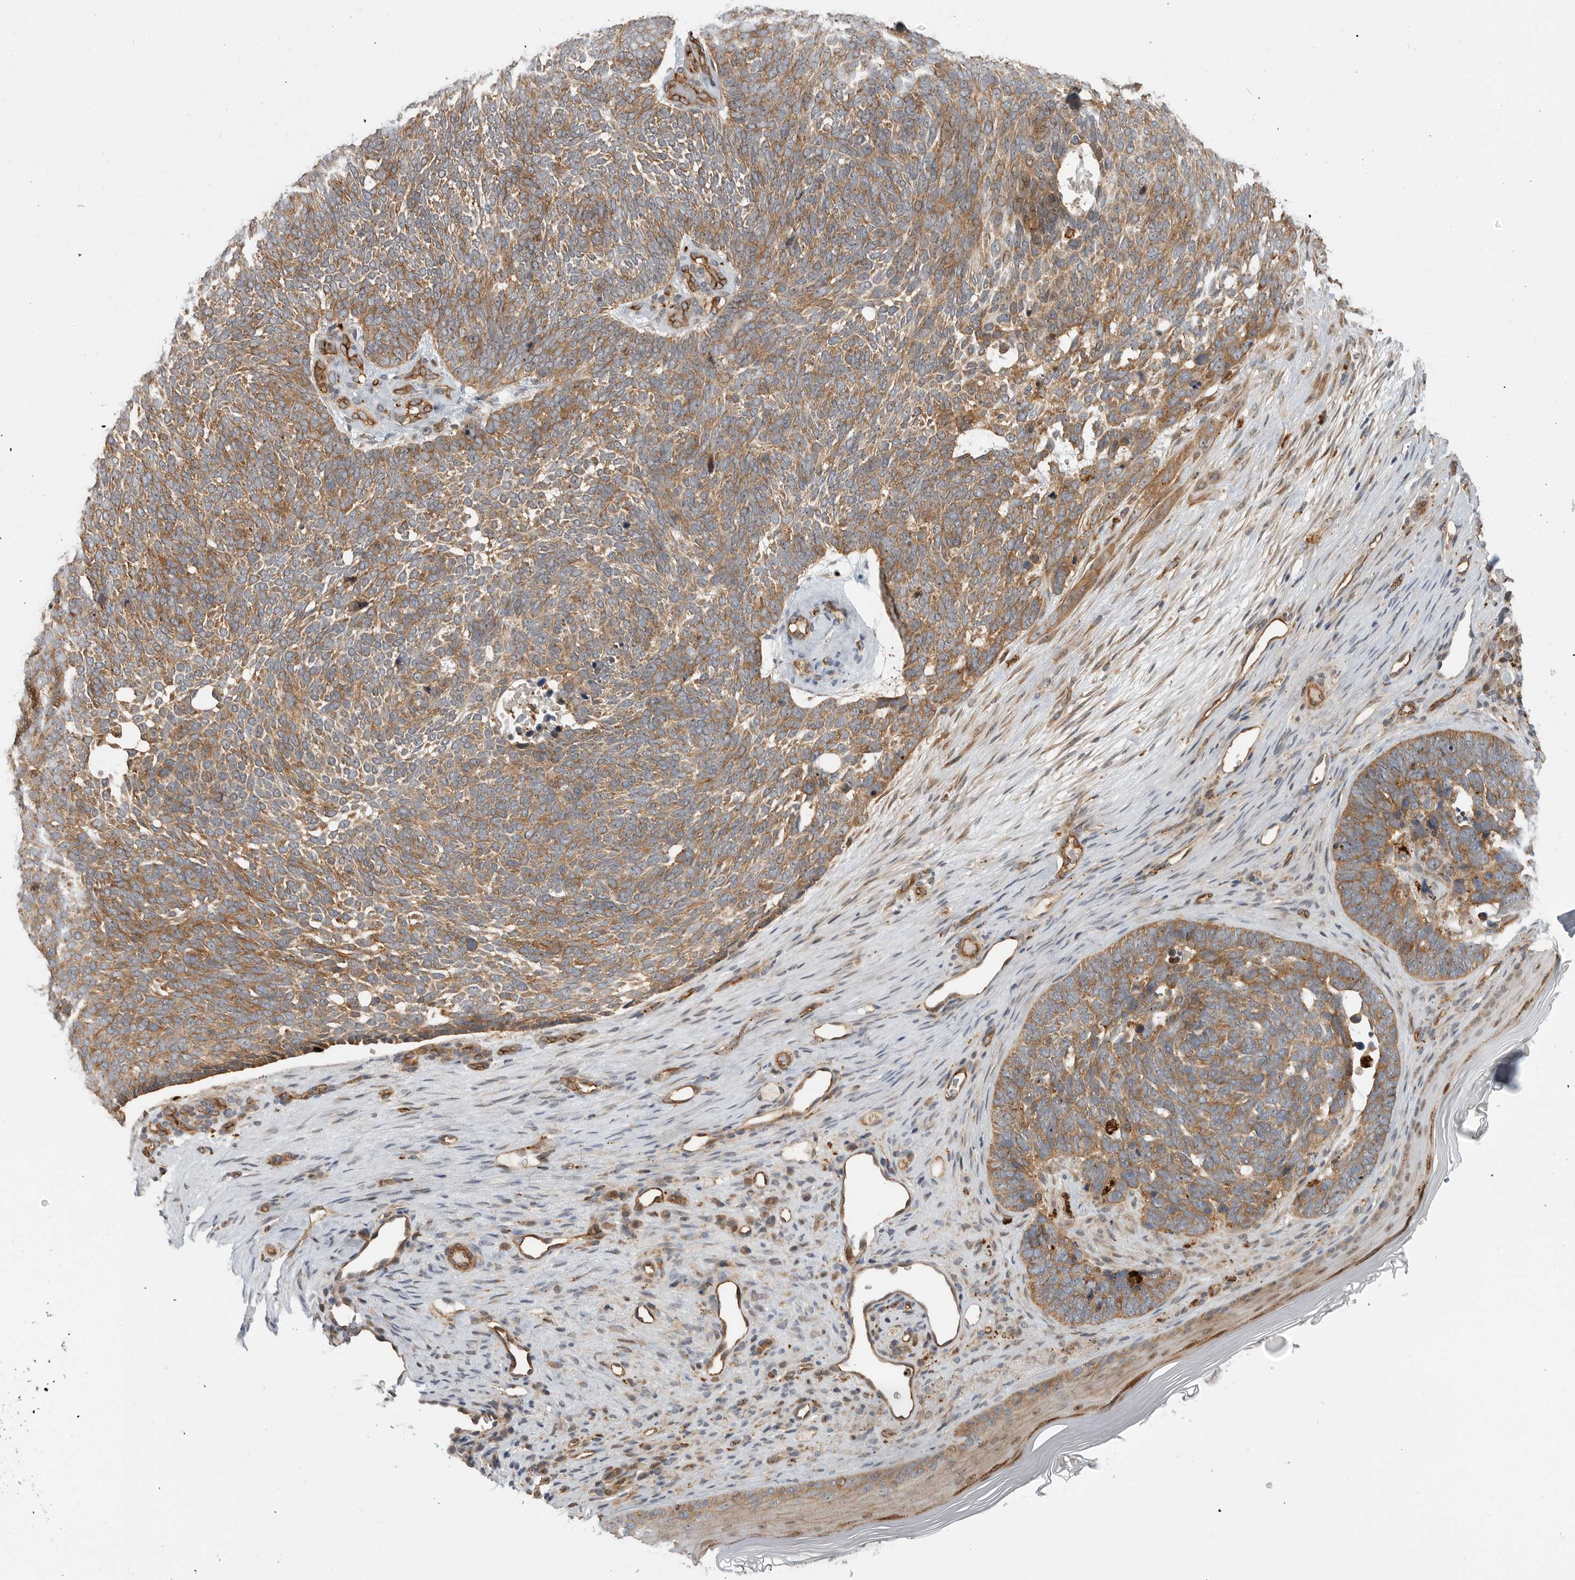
{"staining": {"intensity": "moderate", "quantity": ">75%", "location": "cytoplasmic/membranous"}, "tissue": "skin cancer", "cell_type": "Tumor cells", "image_type": "cancer", "snomed": [{"axis": "morphology", "description": "Basal cell carcinoma"}, {"axis": "topography", "description": "Skin"}], "caption": "Skin cancer (basal cell carcinoma) tissue shows moderate cytoplasmic/membranous staining in approximately >75% of tumor cells, visualized by immunohistochemistry. The protein of interest is shown in brown color, while the nuclei are stained blue.", "gene": "STRAP", "patient": {"sex": "female", "age": 85}}